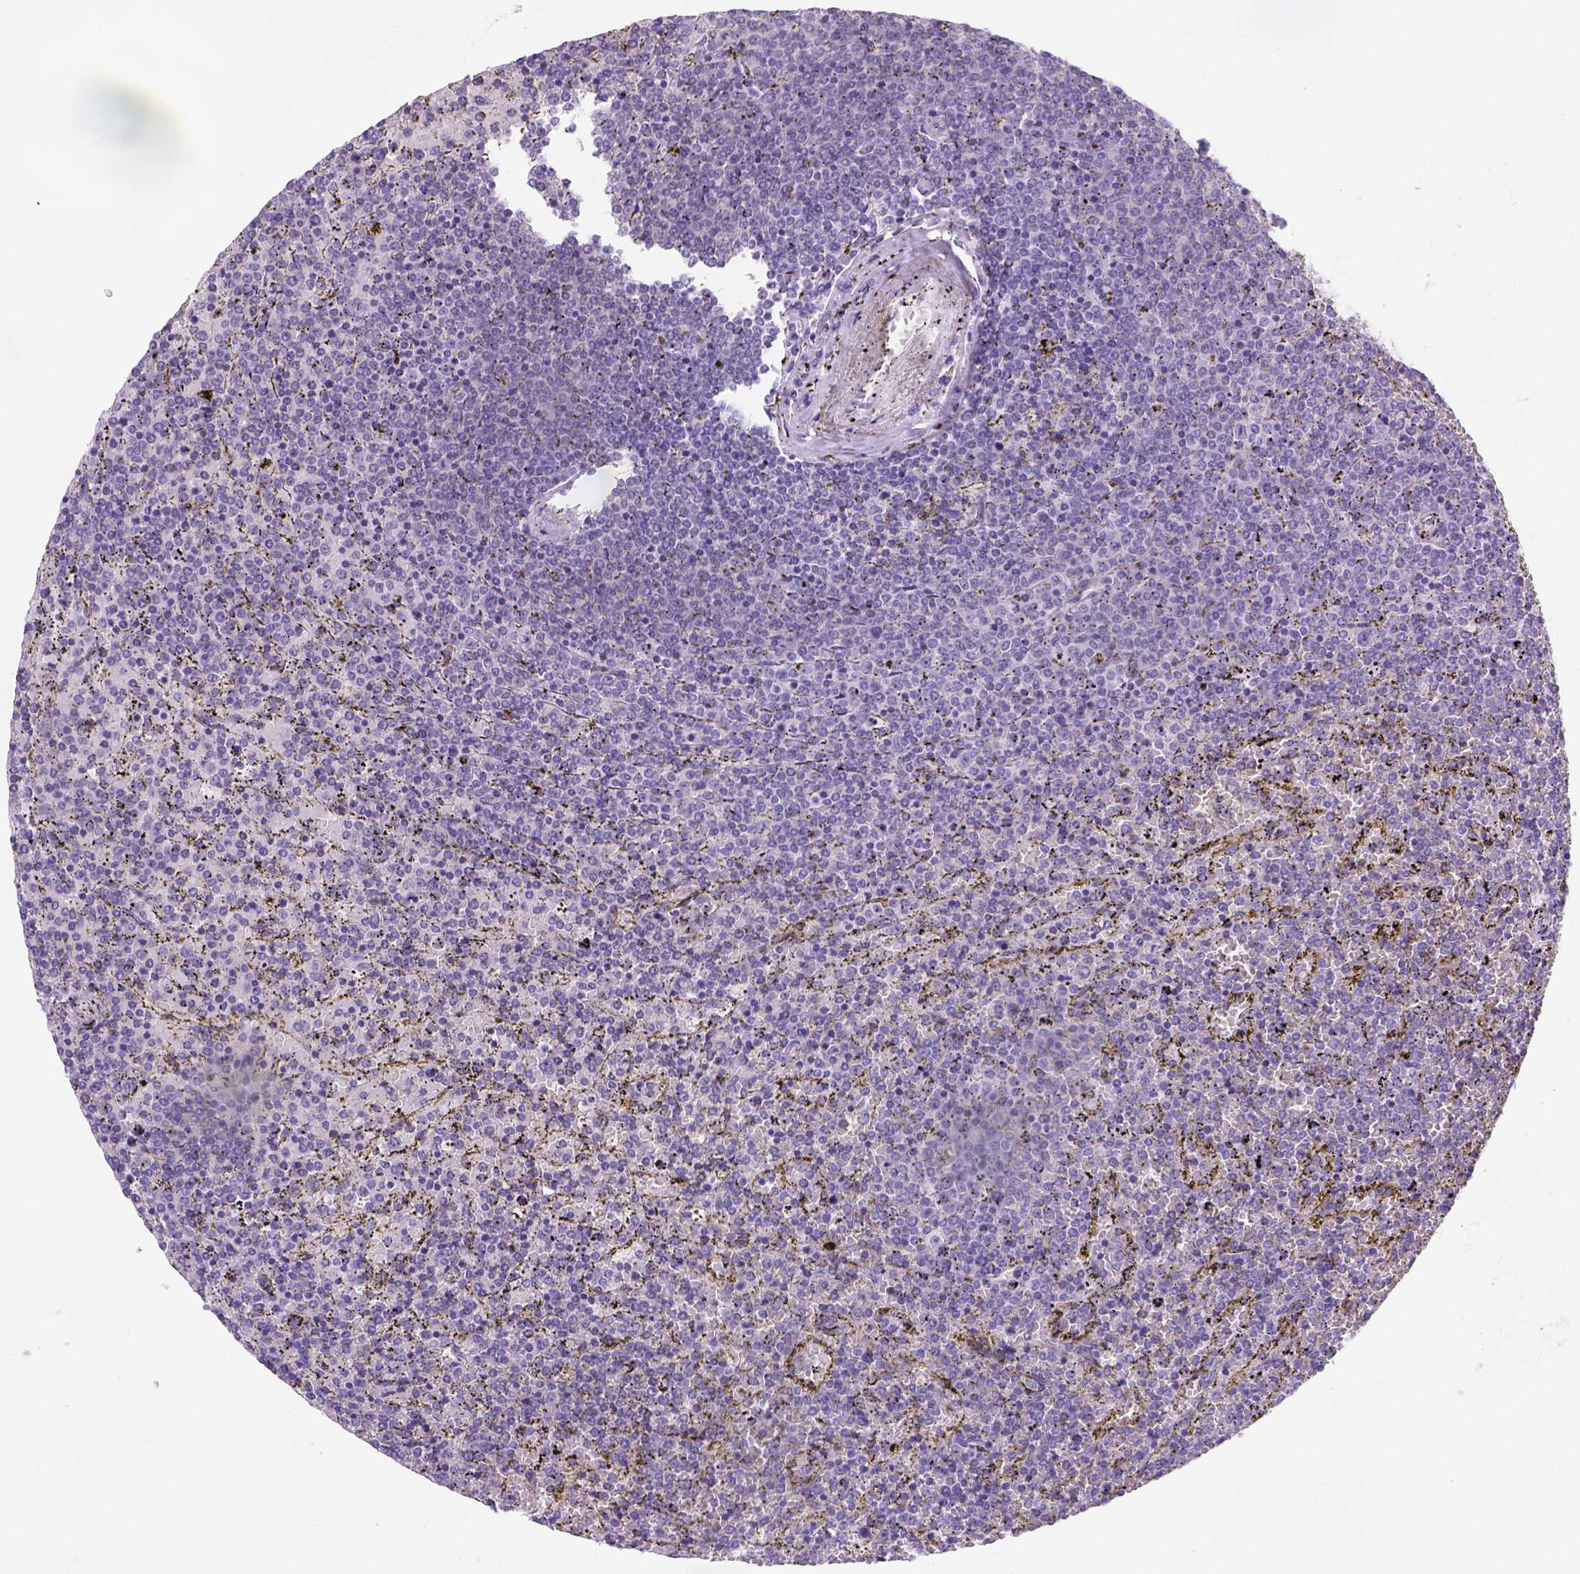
{"staining": {"intensity": "negative", "quantity": "none", "location": "none"}, "tissue": "lymphoma", "cell_type": "Tumor cells", "image_type": "cancer", "snomed": [{"axis": "morphology", "description": "Malignant lymphoma, non-Hodgkin's type, Low grade"}, {"axis": "topography", "description": "Spleen"}], "caption": "Immunohistochemistry histopathology image of neoplastic tissue: lymphoma stained with DAB (3,3'-diaminobenzidine) shows no significant protein staining in tumor cells. (Stains: DAB immunohistochemistry with hematoxylin counter stain, Microscopy: brightfield microscopy at high magnification).", "gene": "C20orf144", "patient": {"sex": "female", "age": 77}}